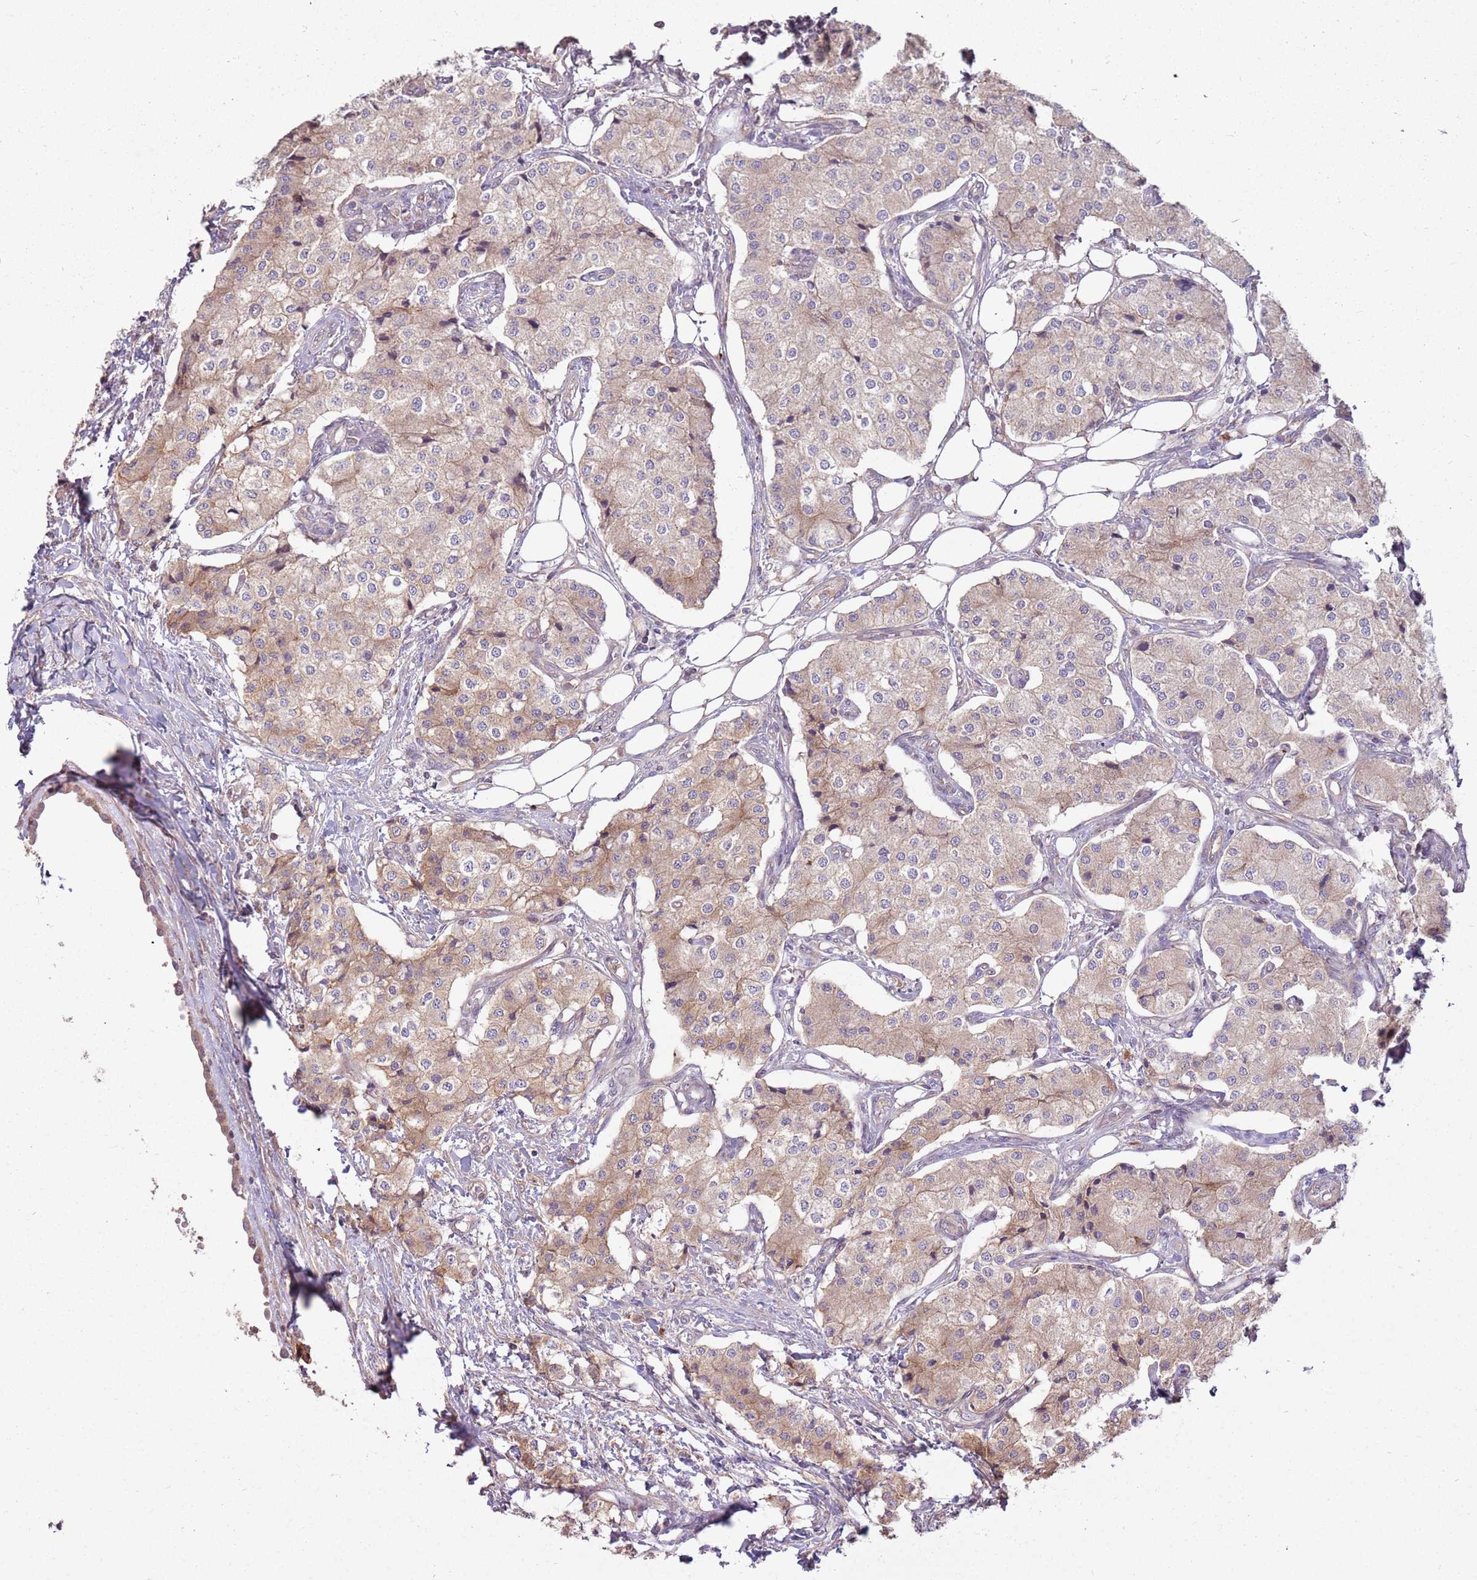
{"staining": {"intensity": "weak", "quantity": ">75%", "location": "cytoplasmic/membranous"}, "tissue": "carcinoid", "cell_type": "Tumor cells", "image_type": "cancer", "snomed": [{"axis": "morphology", "description": "Carcinoid, malignant, NOS"}, {"axis": "topography", "description": "Colon"}], "caption": "Immunohistochemical staining of human carcinoid (malignant) shows low levels of weak cytoplasmic/membranous staining in about >75% of tumor cells. (DAB (3,3'-diaminobenzidine) = brown stain, brightfield microscopy at high magnification).", "gene": "SPATA31D1", "patient": {"sex": "female", "age": 52}}